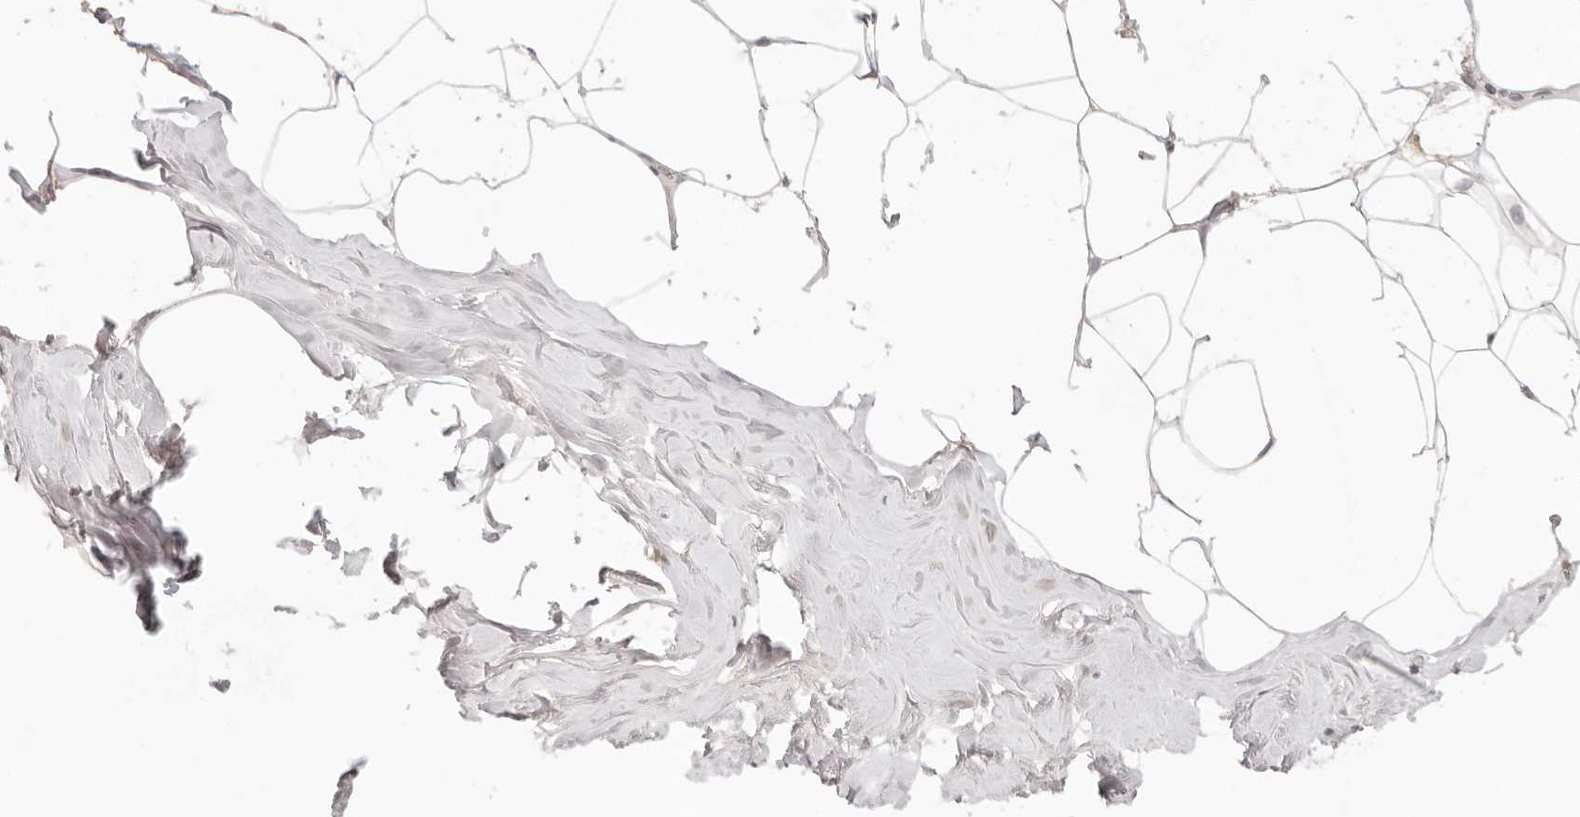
{"staining": {"intensity": "weak", "quantity": "25%-75%", "location": "cytoplasmic/membranous"}, "tissue": "adipose tissue", "cell_type": "Adipocytes", "image_type": "normal", "snomed": [{"axis": "morphology", "description": "Normal tissue, NOS"}, {"axis": "morphology", "description": "Fibrosis, NOS"}, {"axis": "topography", "description": "Breast"}, {"axis": "topography", "description": "Adipose tissue"}], "caption": "A photomicrograph of human adipose tissue stained for a protein demonstrates weak cytoplasmic/membranous brown staining in adipocytes. (DAB IHC with brightfield microscopy, high magnification).", "gene": "COA6", "patient": {"sex": "female", "age": 39}}